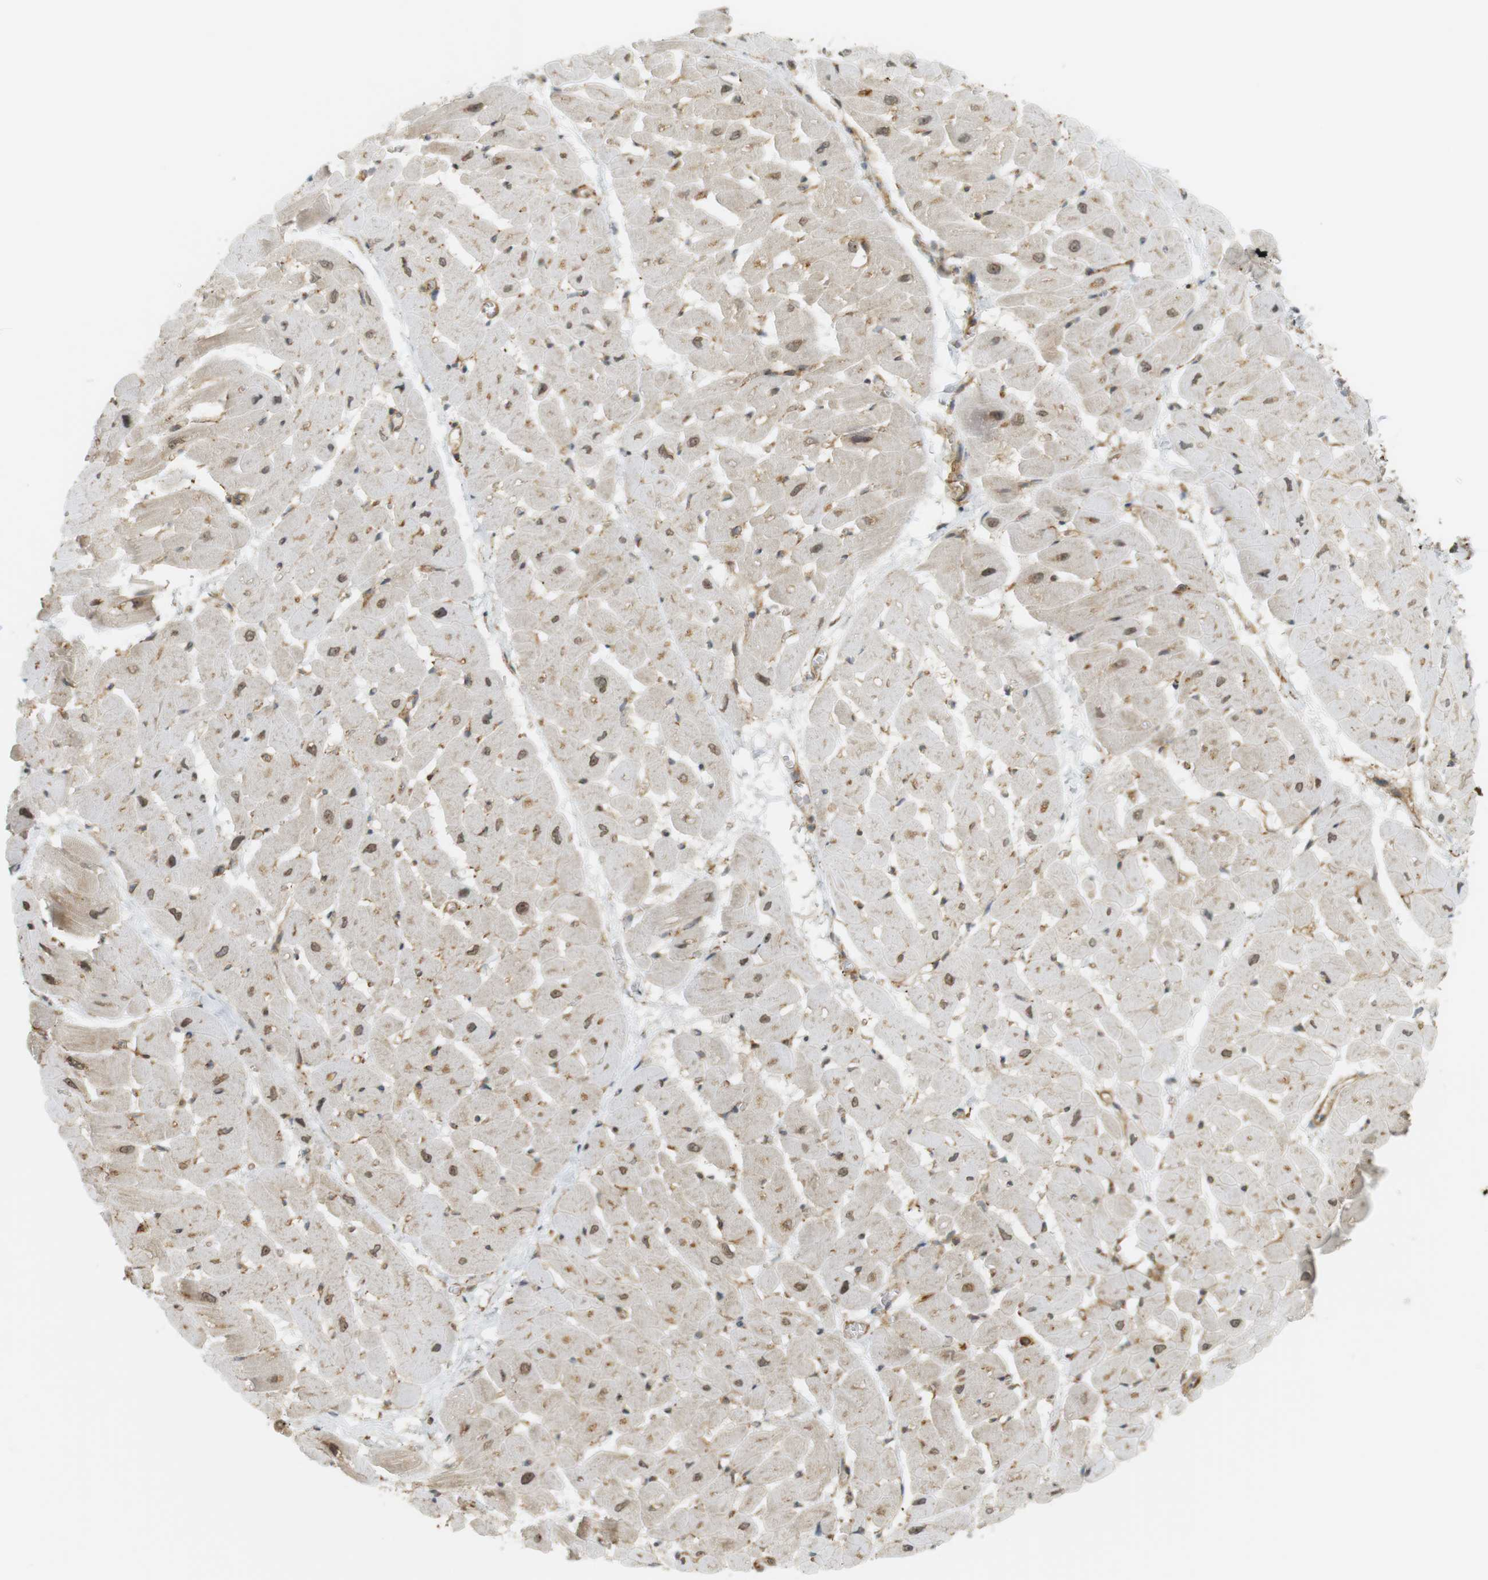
{"staining": {"intensity": "moderate", "quantity": "25%-75%", "location": "cytoplasmic/membranous"}, "tissue": "heart muscle", "cell_type": "Cardiomyocytes", "image_type": "normal", "snomed": [{"axis": "morphology", "description": "Normal tissue, NOS"}, {"axis": "topography", "description": "Heart"}], "caption": "Immunohistochemical staining of normal heart muscle reveals medium levels of moderate cytoplasmic/membranous staining in approximately 25%-75% of cardiomyocytes.", "gene": "PA2G4", "patient": {"sex": "male", "age": 45}}